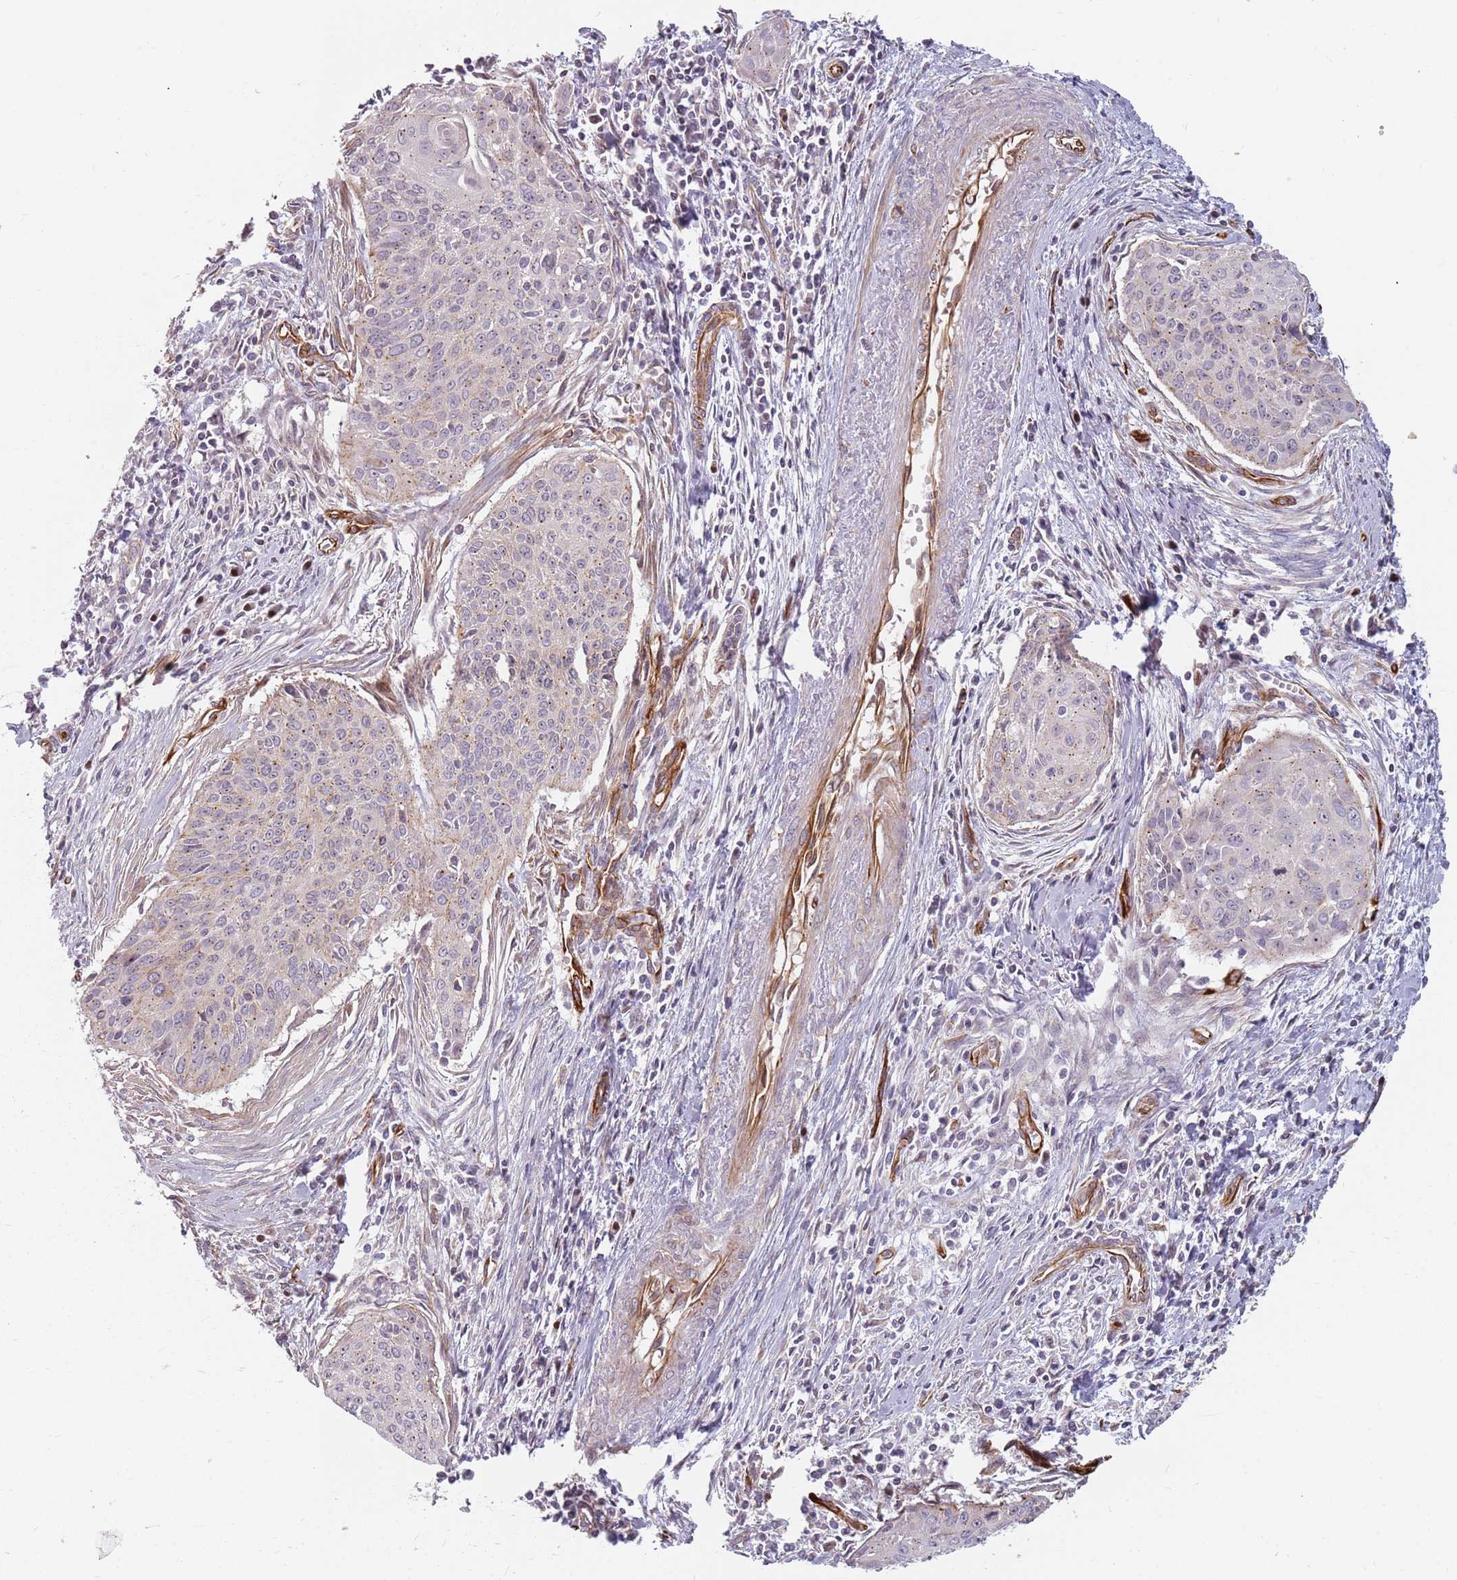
{"staining": {"intensity": "weak", "quantity": "<25%", "location": "cytoplasmic/membranous"}, "tissue": "cervical cancer", "cell_type": "Tumor cells", "image_type": "cancer", "snomed": [{"axis": "morphology", "description": "Squamous cell carcinoma, NOS"}, {"axis": "topography", "description": "Cervix"}], "caption": "IHC of cervical cancer displays no staining in tumor cells.", "gene": "GAS2L3", "patient": {"sex": "female", "age": 55}}